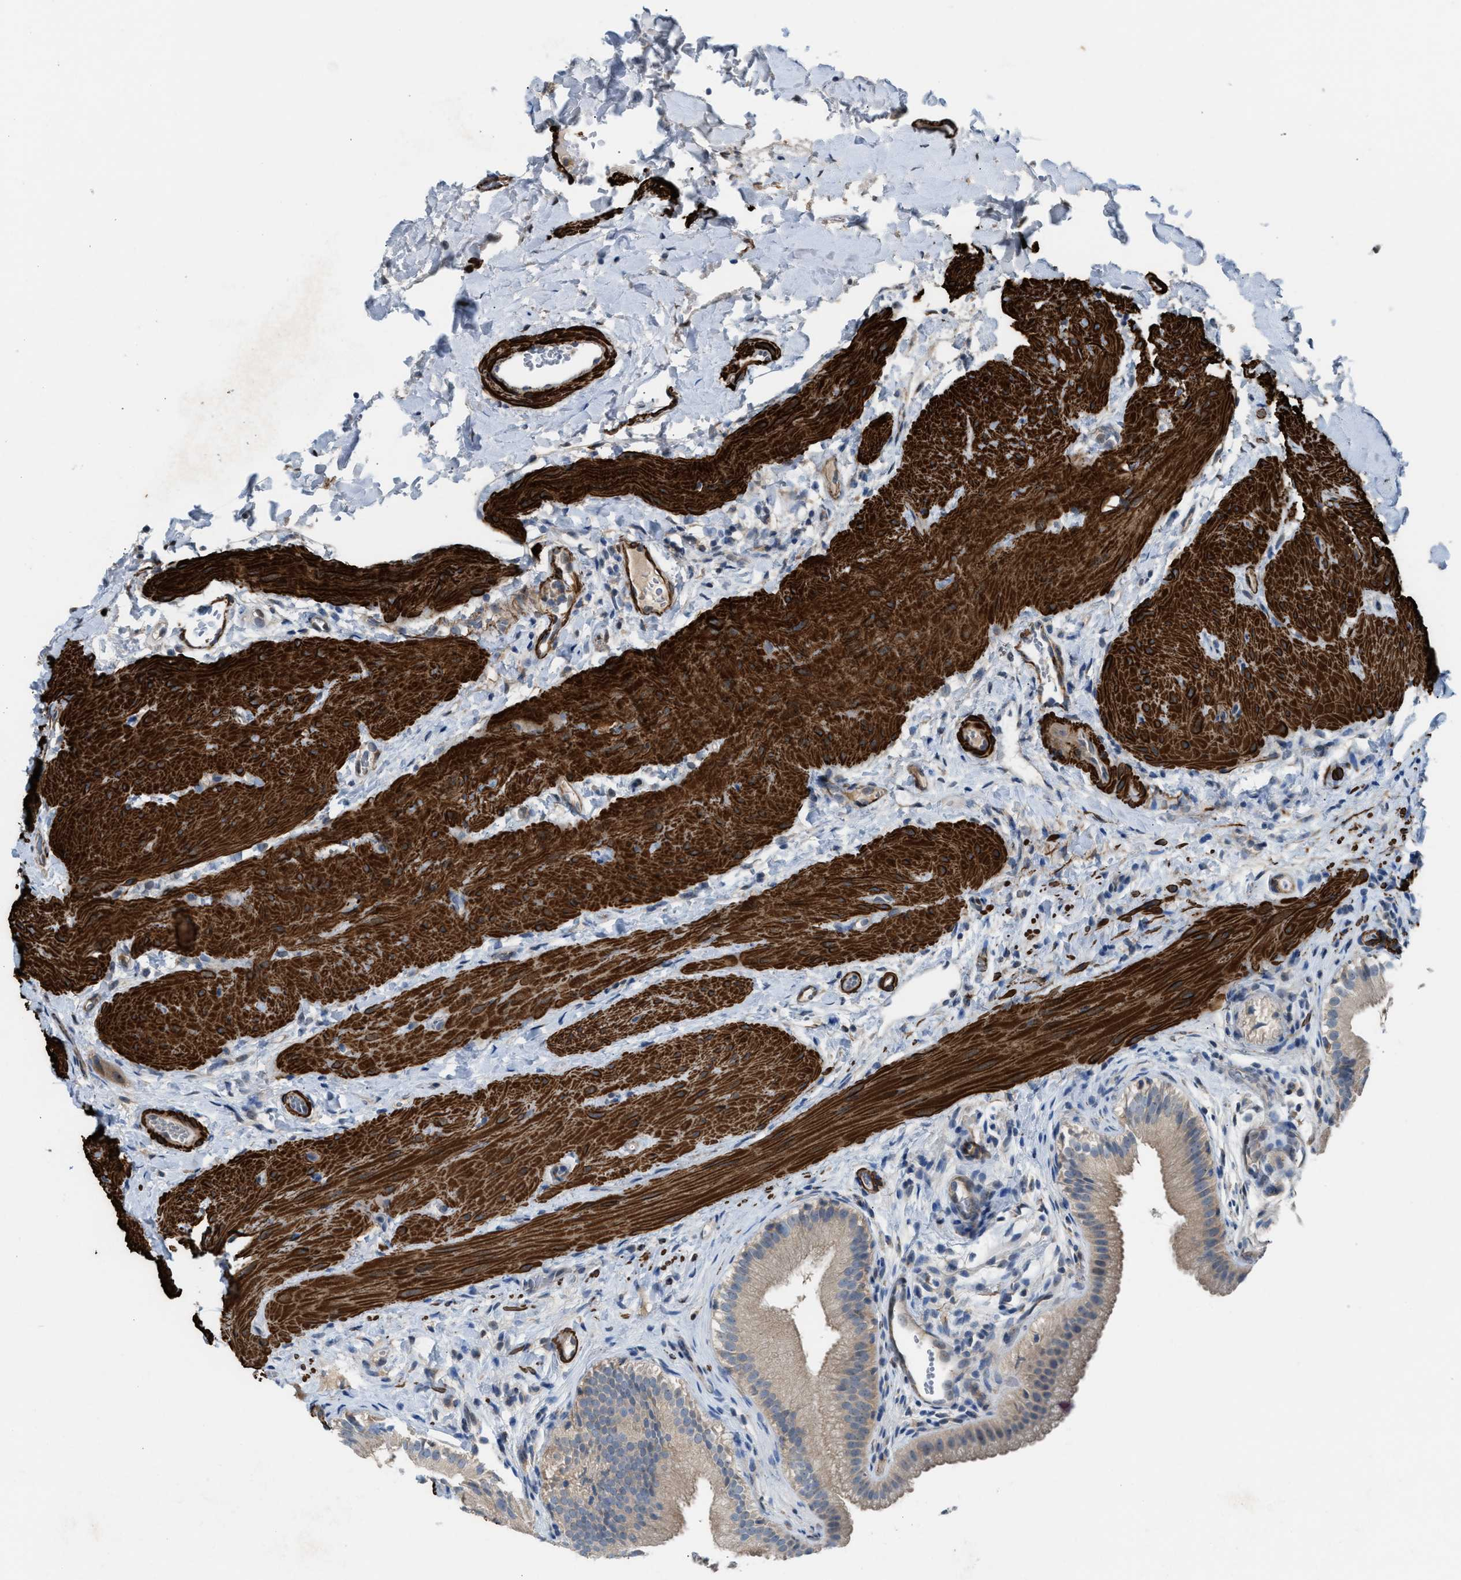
{"staining": {"intensity": "moderate", "quantity": "25%-75%", "location": "cytoplasmic/membranous,nuclear"}, "tissue": "gallbladder", "cell_type": "Glandular cells", "image_type": "normal", "snomed": [{"axis": "morphology", "description": "Normal tissue, NOS"}, {"axis": "topography", "description": "Gallbladder"}], "caption": "Protein expression by immunohistochemistry displays moderate cytoplasmic/membranous,nuclear staining in approximately 25%-75% of glandular cells in normal gallbladder. The staining was performed using DAB to visualize the protein expression in brown, while the nuclei were stained in blue with hematoxylin (Magnification: 20x).", "gene": "NQO2", "patient": {"sex": "female", "age": 26}}